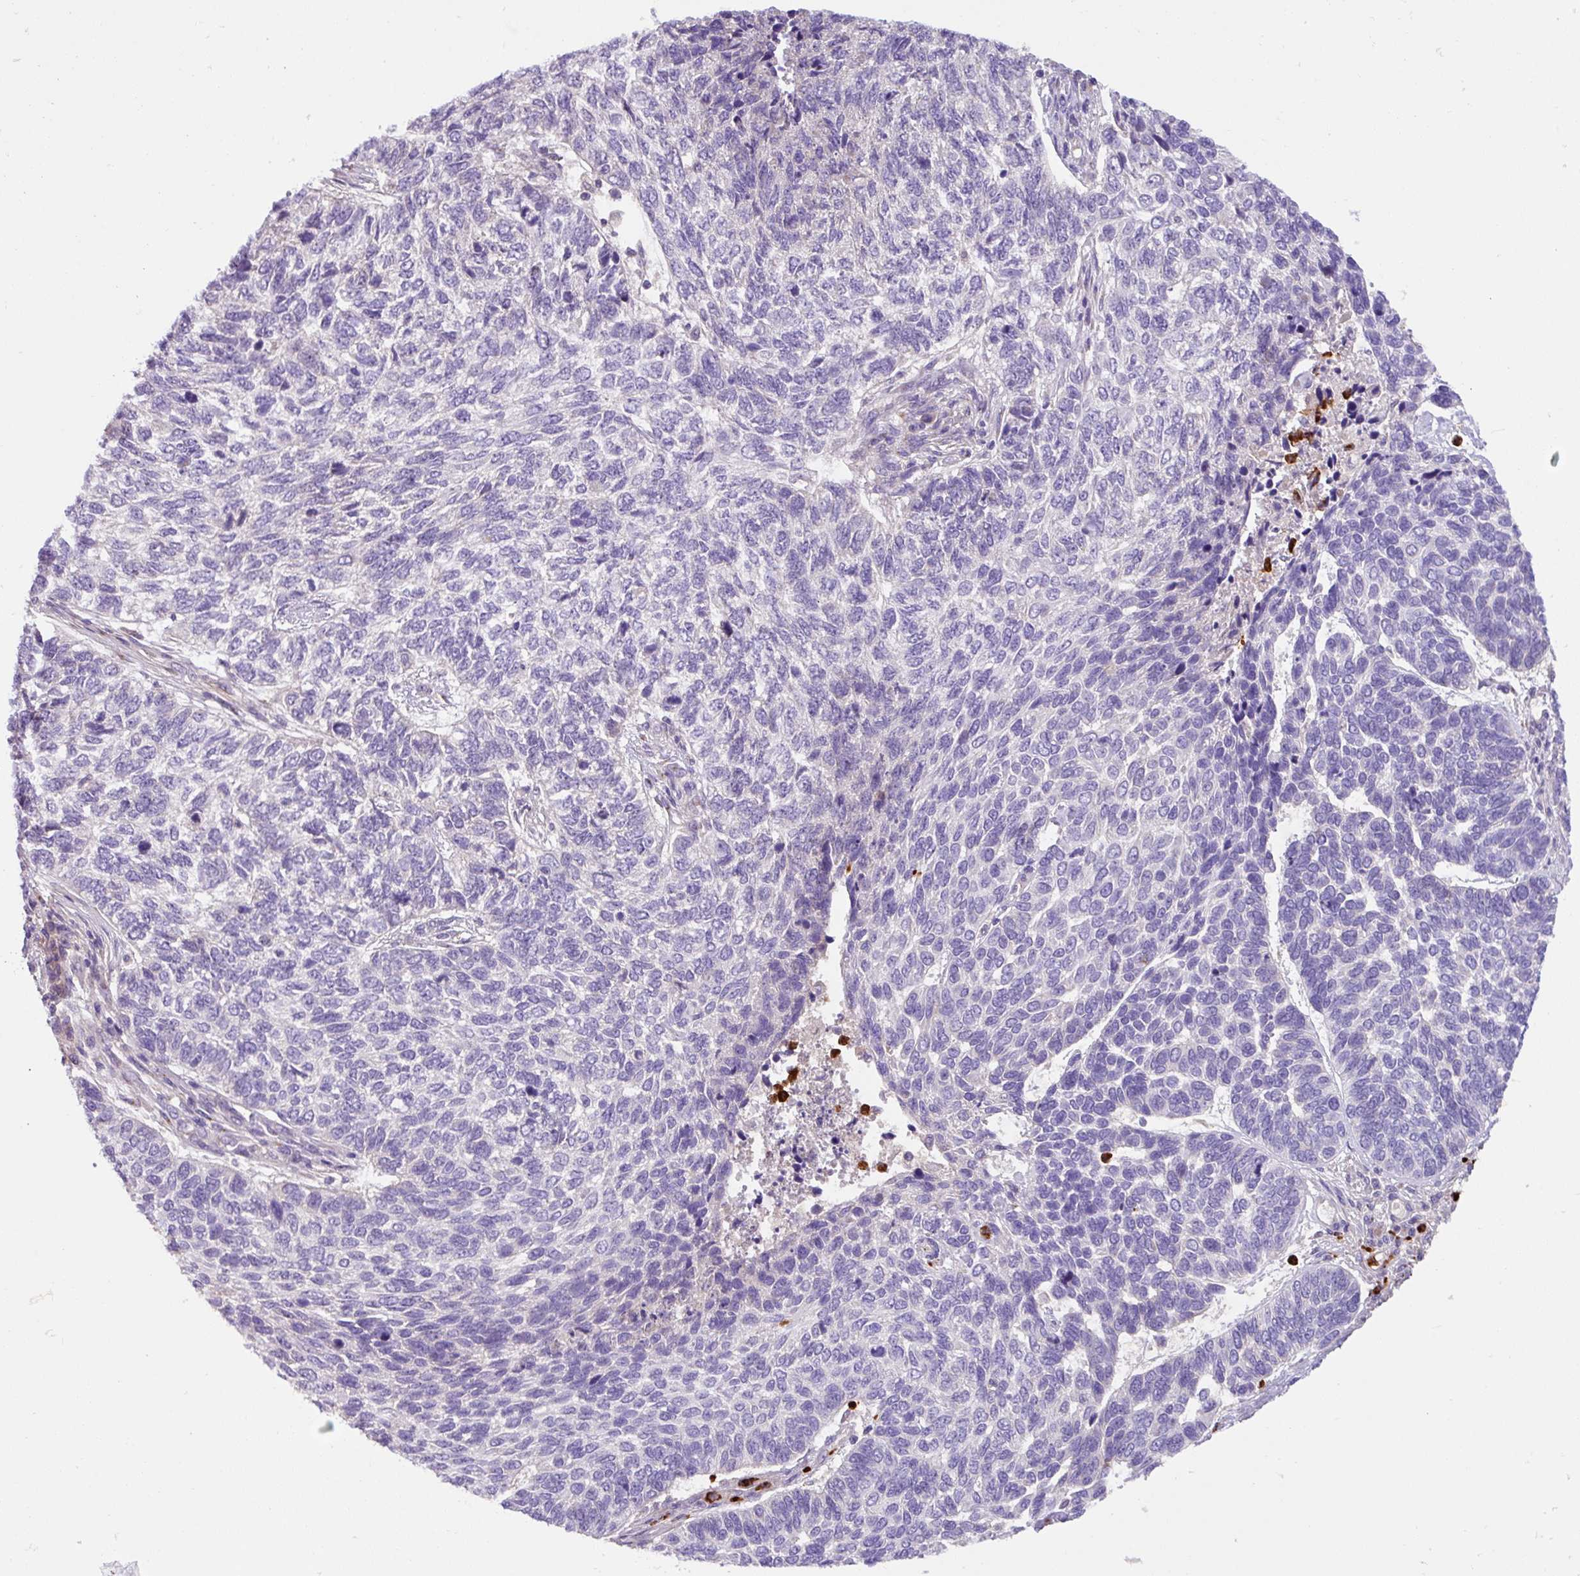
{"staining": {"intensity": "negative", "quantity": "none", "location": "none"}, "tissue": "skin cancer", "cell_type": "Tumor cells", "image_type": "cancer", "snomed": [{"axis": "morphology", "description": "Basal cell carcinoma"}, {"axis": "topography", "description": "Skin"}], "caption": "The histopathology image shows no staining of tumor cells in skin basal cell carcinoma.", "gene": "CRISP3", "patient": {"sex": "female", "age": 65}}